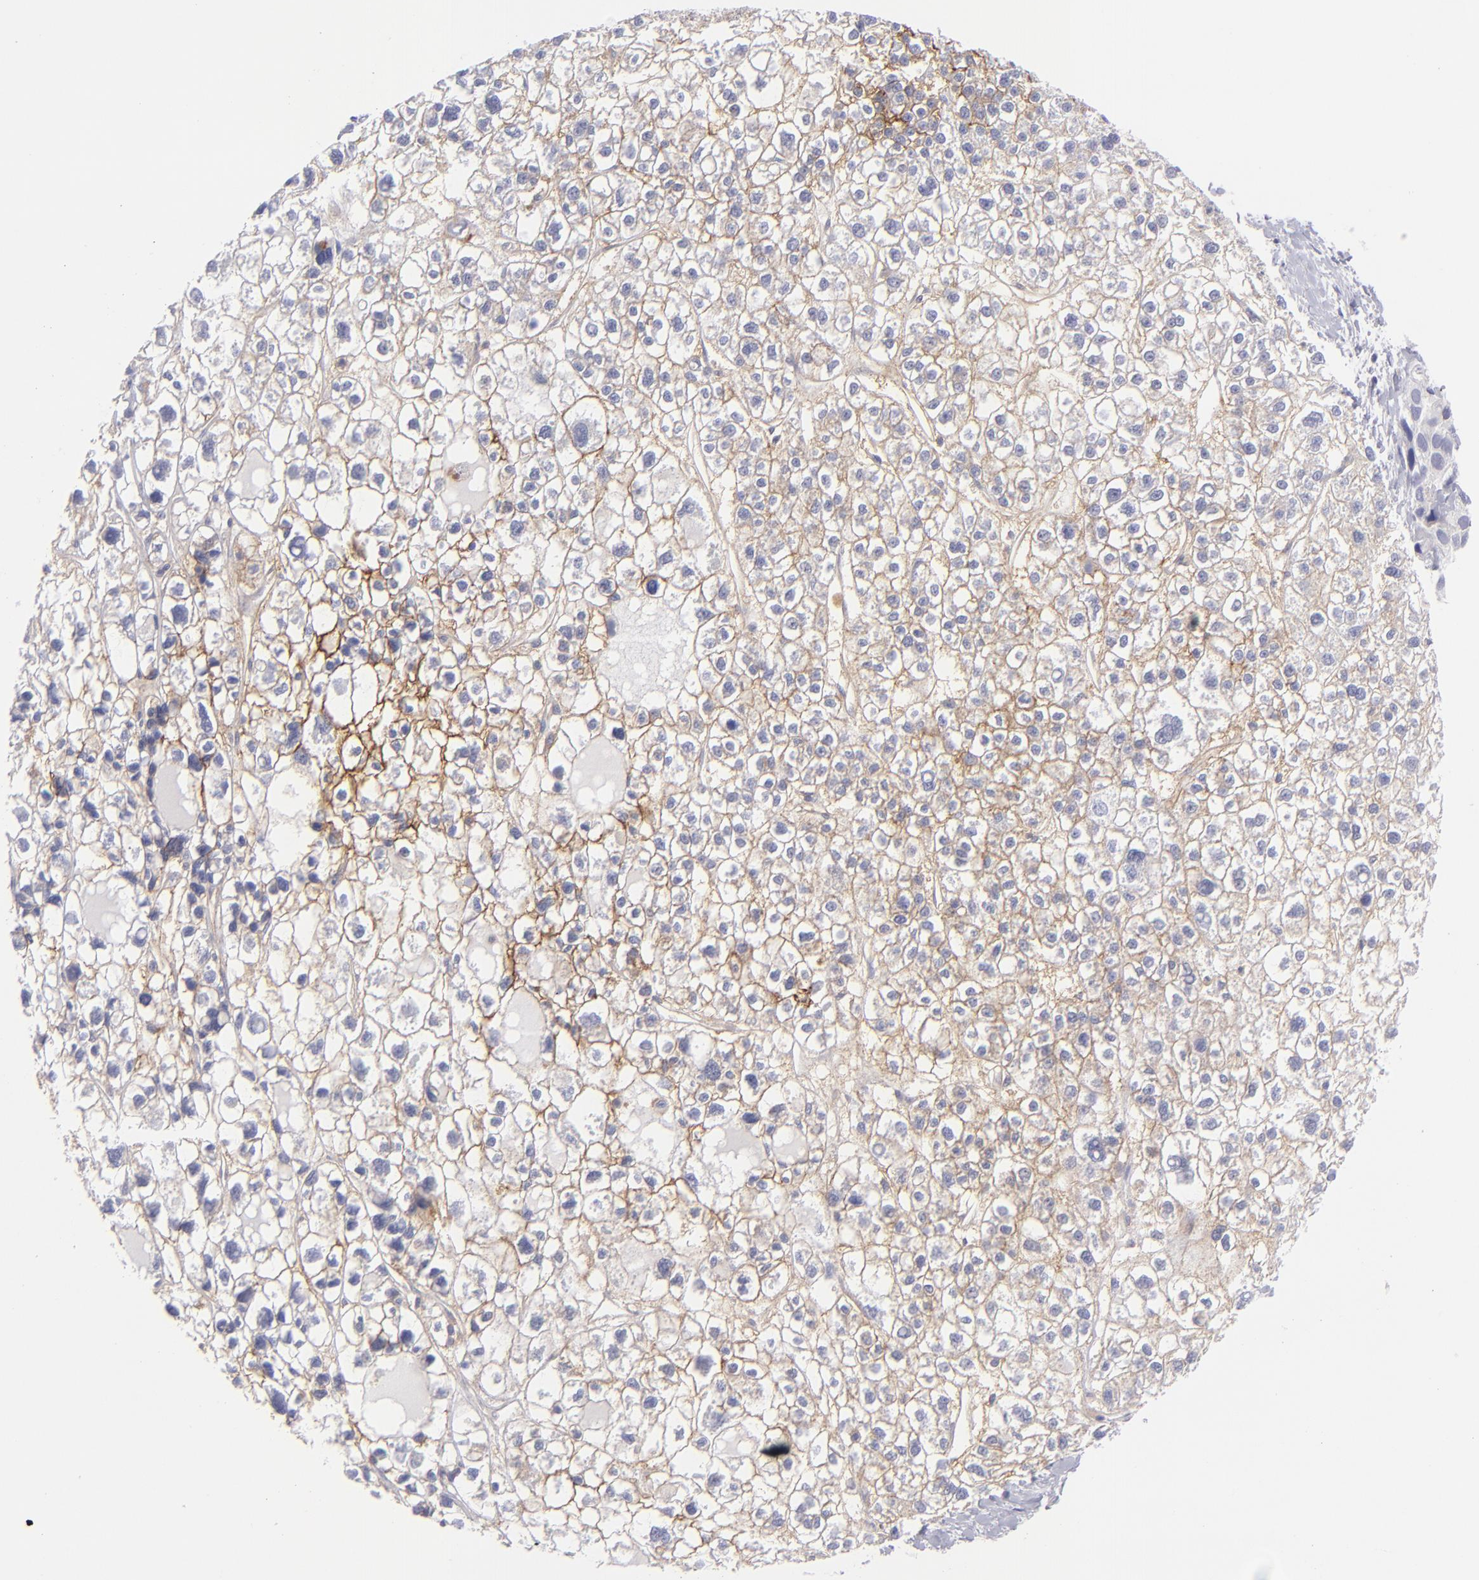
{"staining": {"intensity": "moderate", "quantity": "25%-75%", "location": "cytoplasmic/membranous"}, "tissue": "liver cancer", "cell_type": "Tumor cells", "image_type": "cancer", "snomed": [{"axis": "morphology", "description": "Carcinoma, Hepatocellular, NOS"}, {"axis": "topography", "description": "Liver"}], "caption": "This image demonstrates immunohistochemistry (IHC) staining of liver cancer, with medium moderate cytoplasmic/membranous expression in about 25%-75% of tumor cells.", "gene": "BSG", "patient": {"sex": "female", "age": 85}}